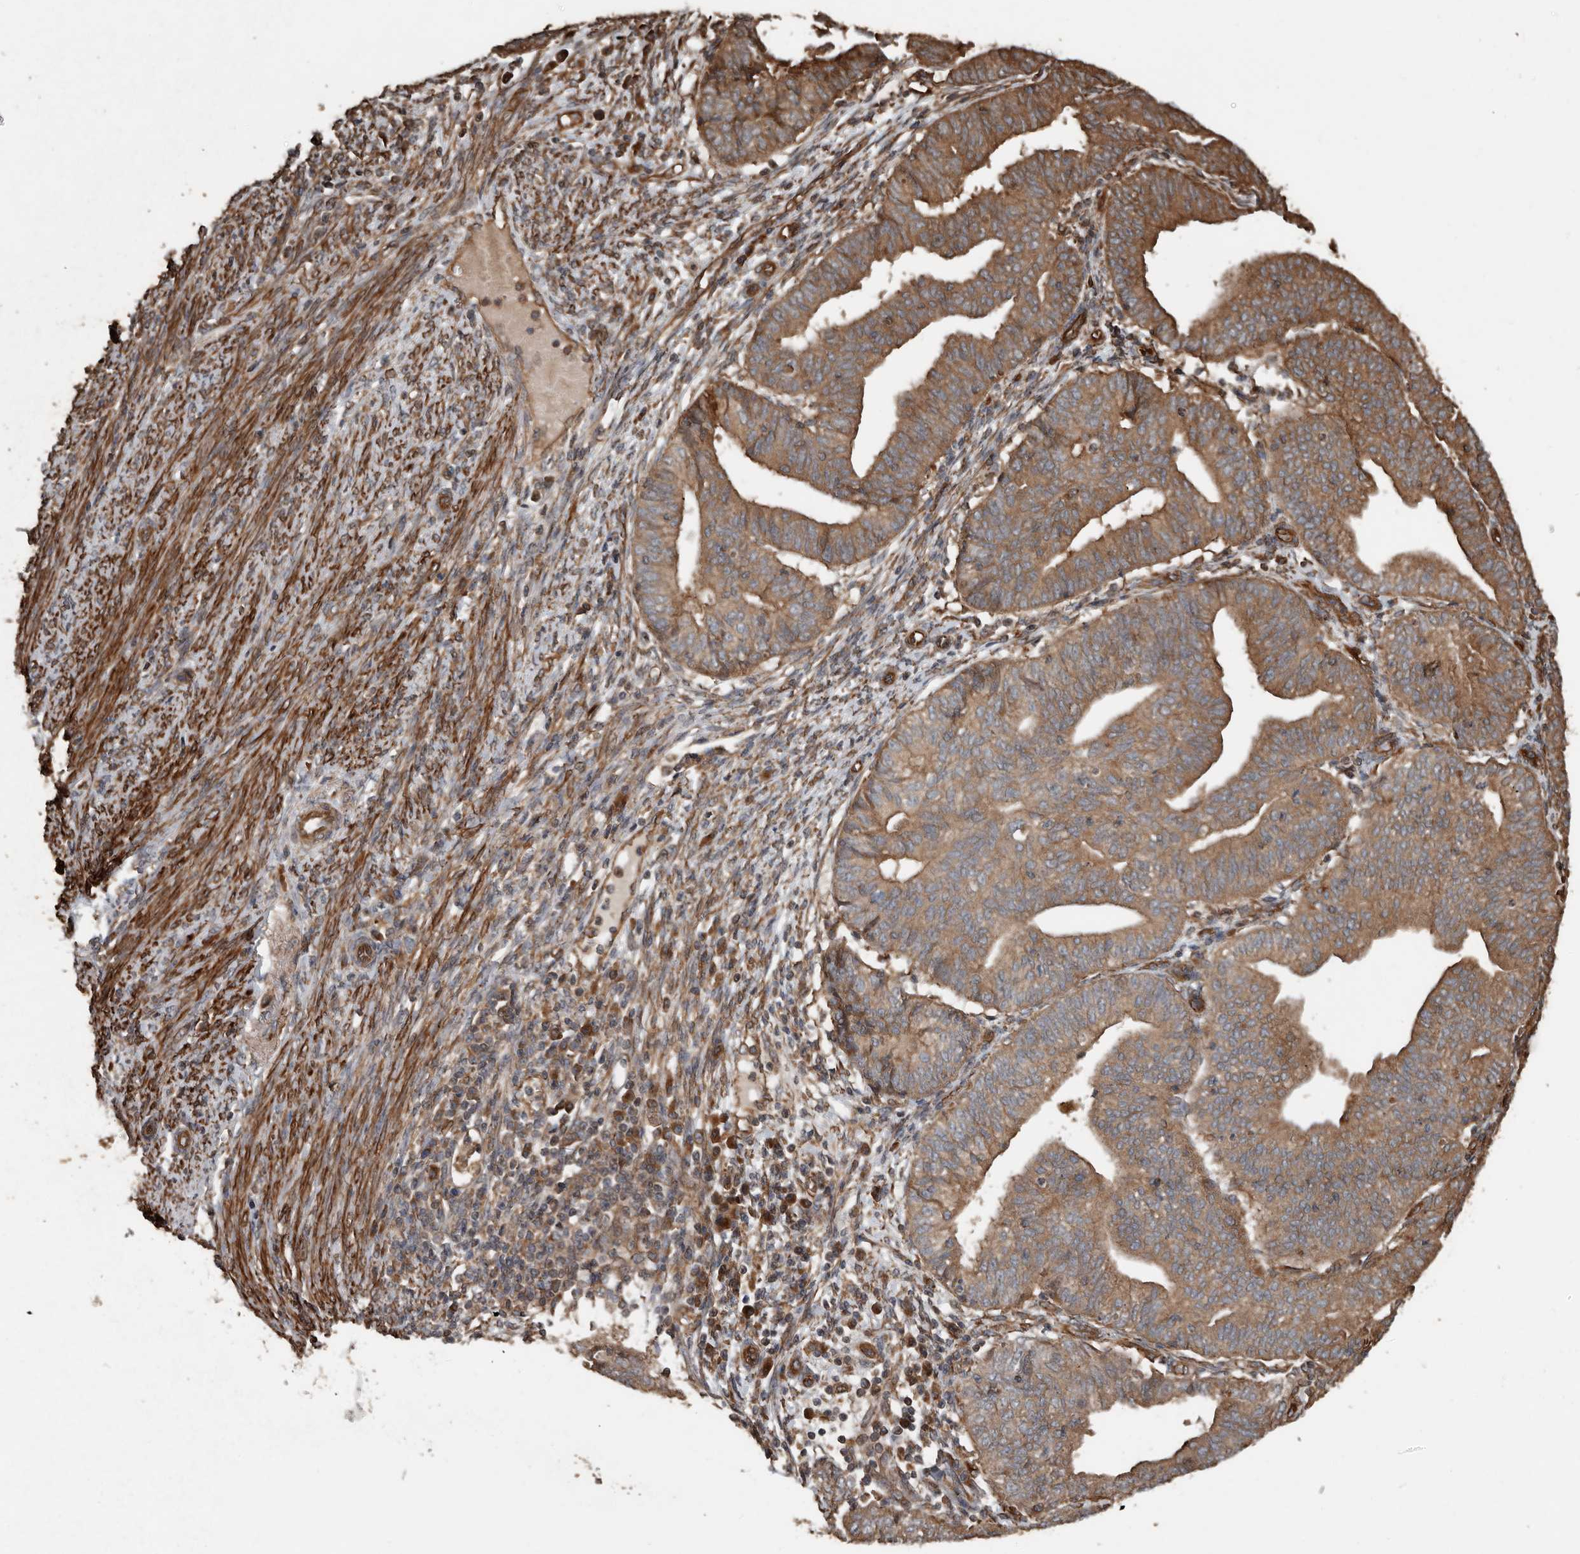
{"staining": {"intensity": "moderate", "quantity": ">75%", "location": "cytoplasmic/membranous"}, "tissue": "endometrial cancer", "cell_type": "Tumor cells", "image_type": "cancer", "snomed": [{"axis": "morphology", "description": "Adenocarcinoma, NOS"}, {"axis": "topography", "description": "Uterus"}], "caption": "Human endometrial adenocarcinoma stained with a protein marker demonstrates moderate staining in tumor cells.", "gene": "YOD1", "patient": {"sex": "female", "age": 77}}